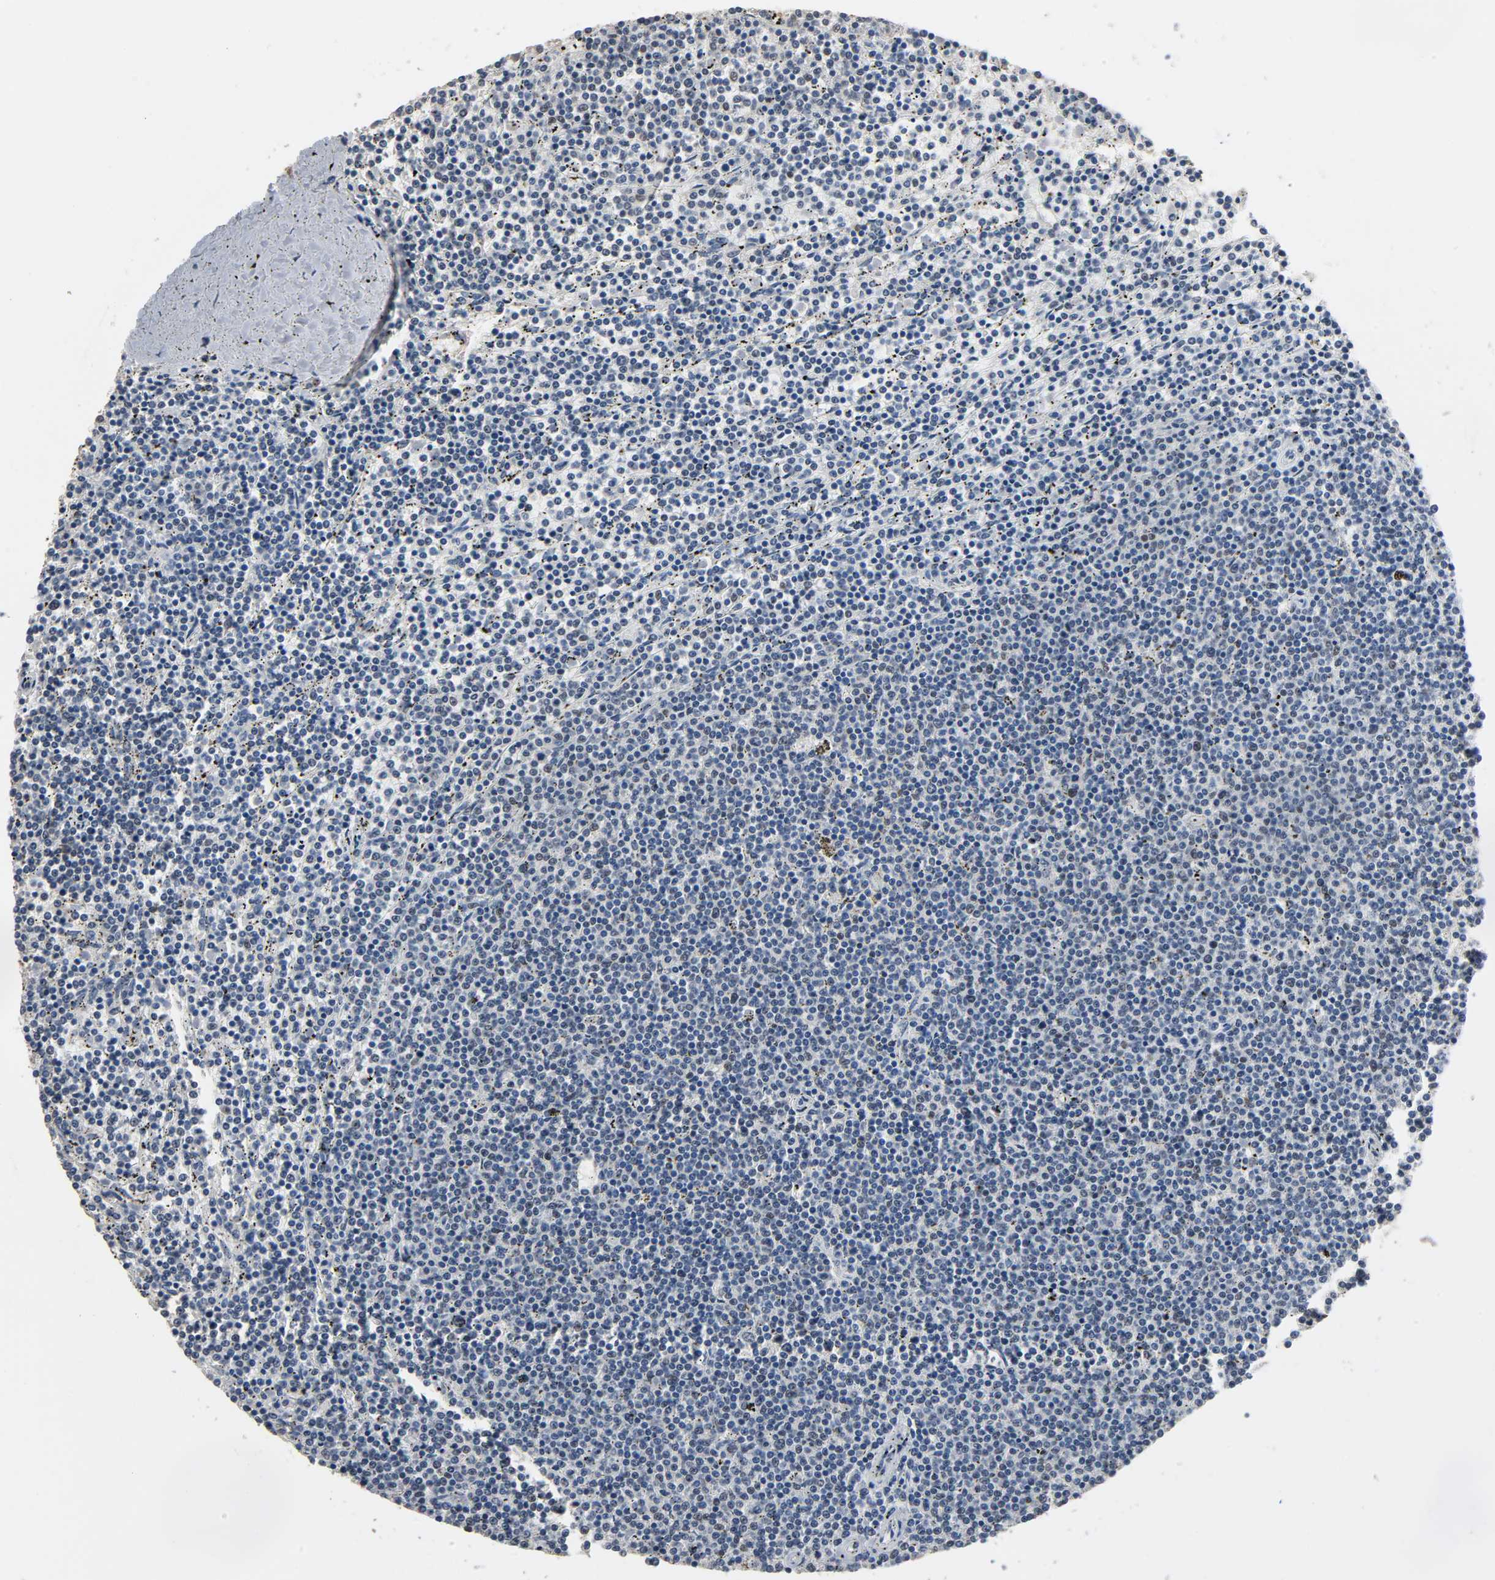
{"staining": {"intensity": "weak", "quantity": "<25%", "location": "nuclear"}, "tissue": "lymphoma", "cell_type": "Tumor cells", "image_type": "cancer", "snomed": [{"axis": "morphology", "description": "Malignant lymphoma, non-Hodgkin's type, Low grade"}, {"axis": "topography", "description": "Spleen"}], "caption": "Human lymphoma stained for a protein using immunohistochemistry demonstrates no expression in tumor cells.", "gene": "SOX6", "patient": {"sex": "female", "age": 50}}